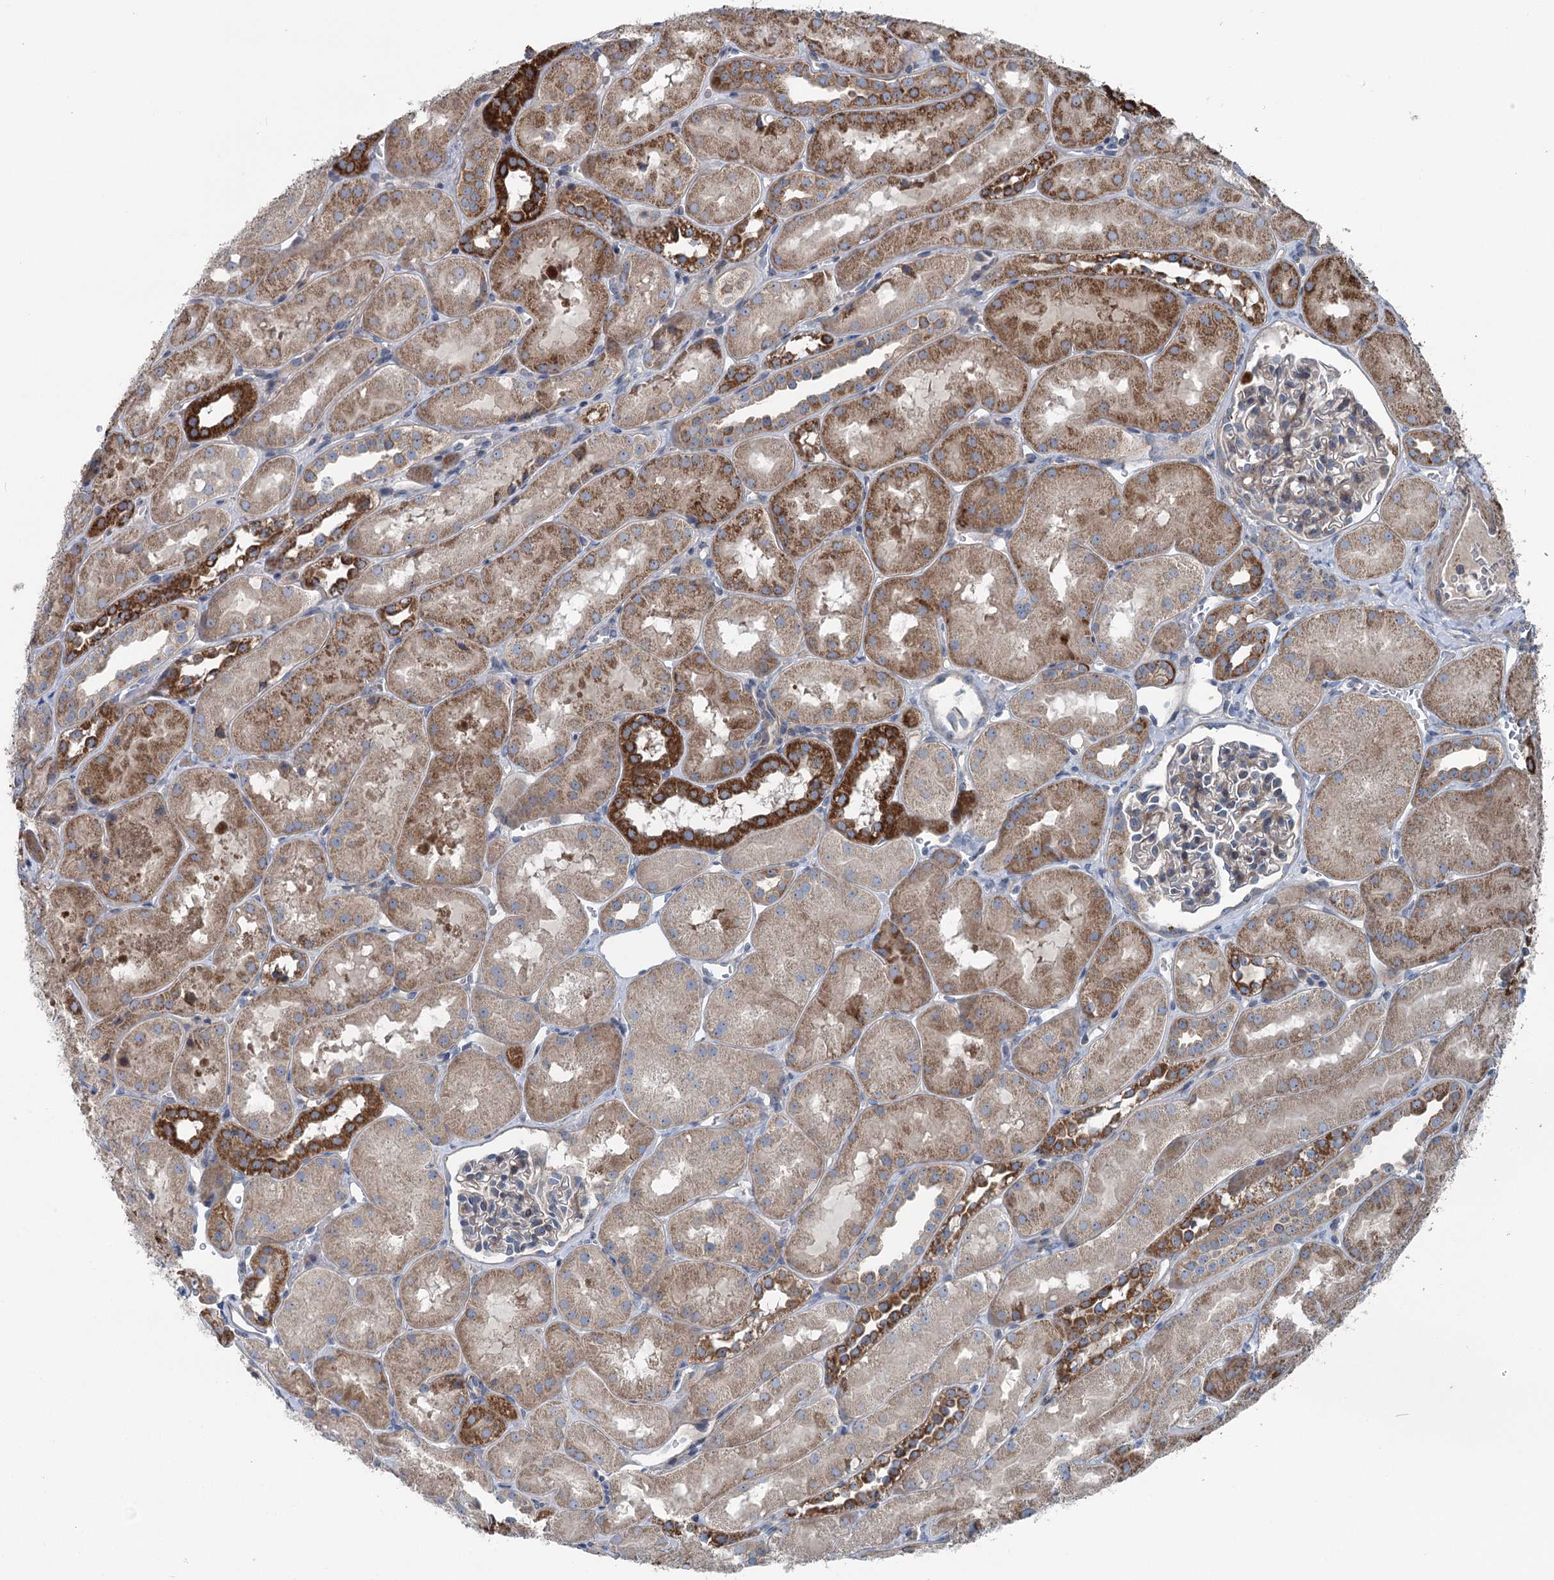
{"staining": {"intensity": "weak", "quantity": "<25%", "location": "cytoplasmic/membranous"}, "tissue": "kidney", "cell_type": "Cells in glomeruli", "image_type": "normal", "snomed": [{"axis": "morphology", "description": "Normal tissue, NOS"}, {"axis": "topography", "description": "Kidney"}, {"axis": "topography", "description": "Urinary bladder"}], "caption": "The immunohistochemistry micrograph has no significant positivity in cells in glomeruli of kidney.", "gene": "MARK2", "patient": {"sex": "male", "age": 16}}